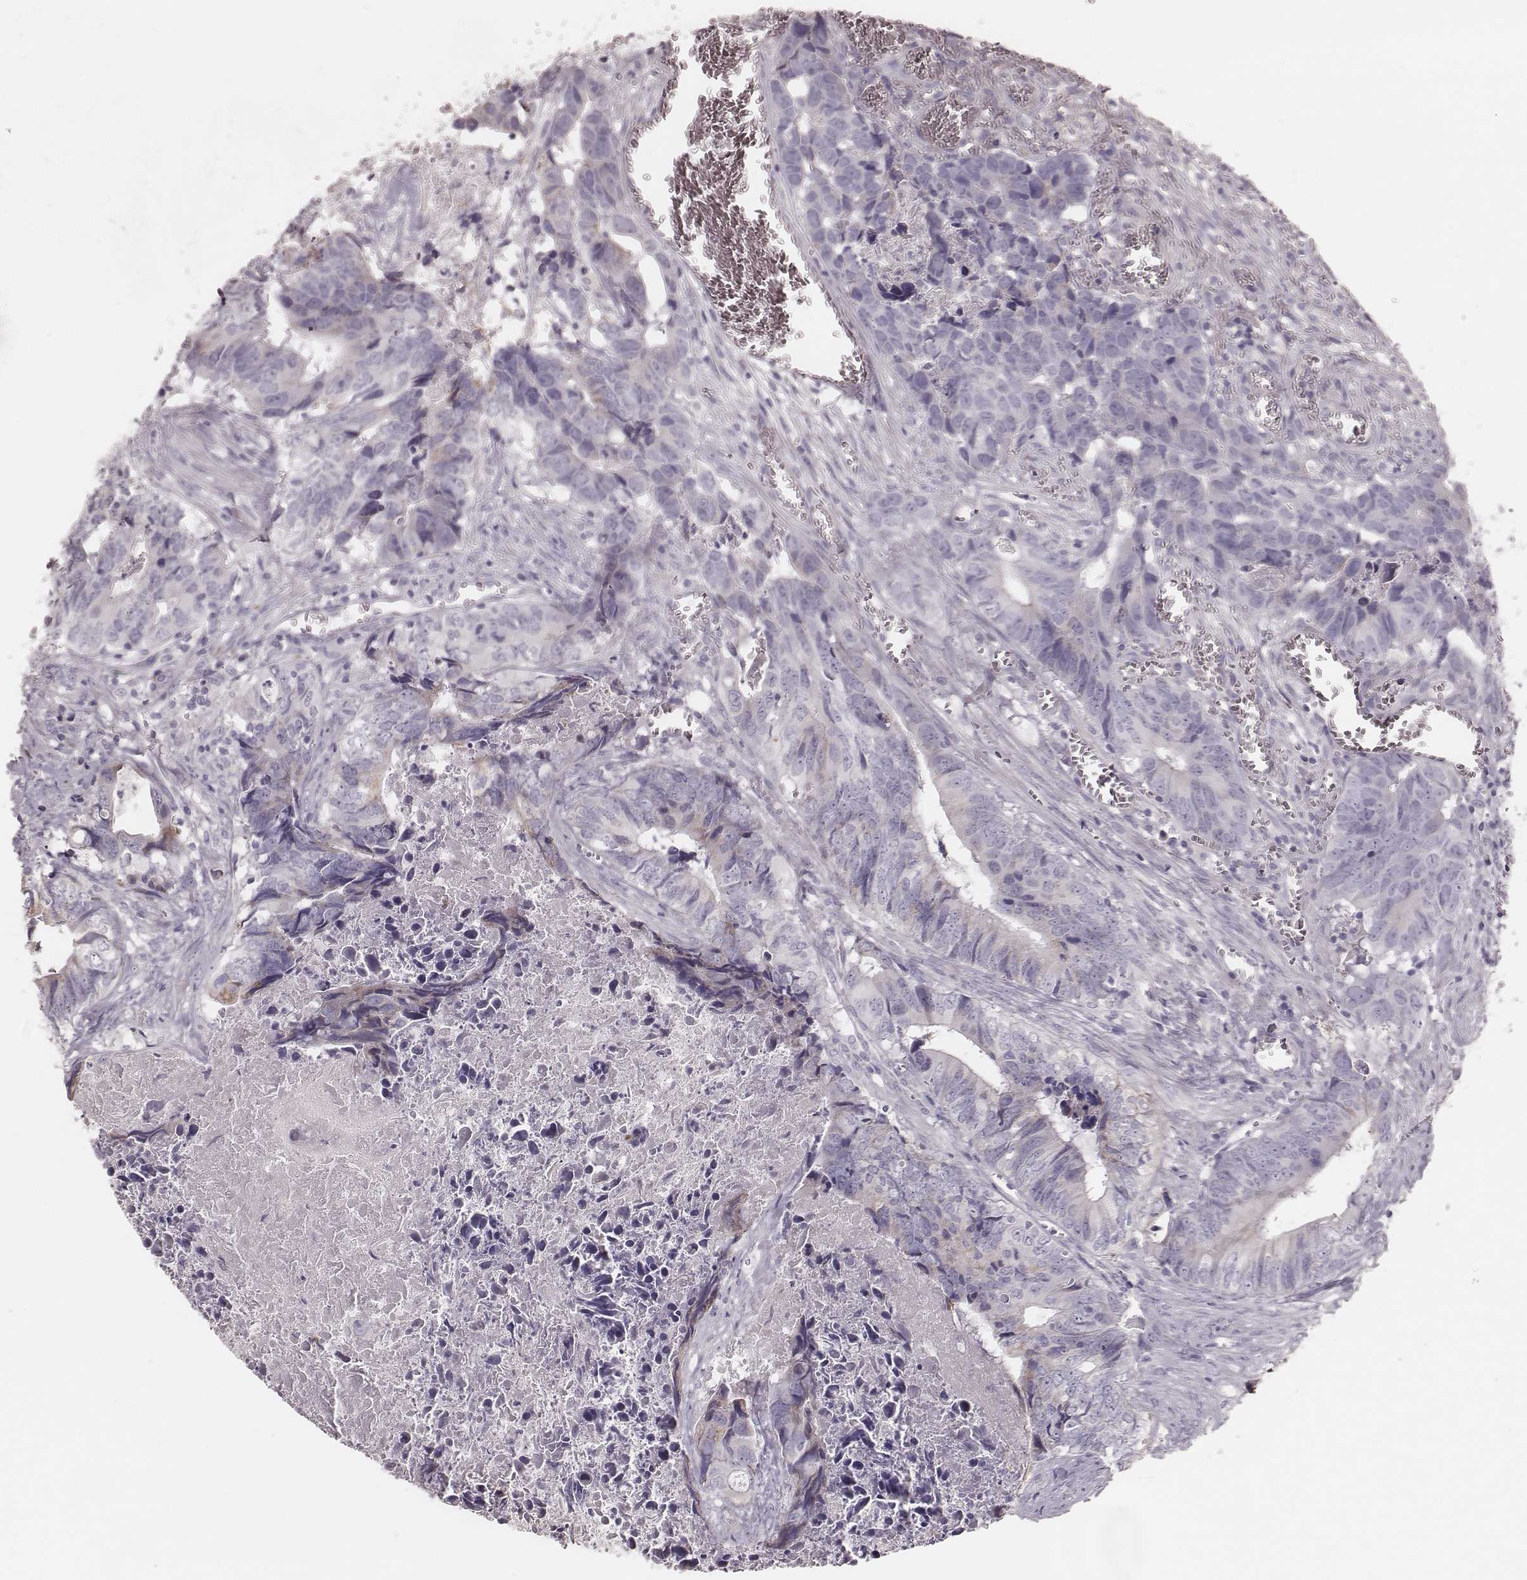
{"staining": {"intensity": "negative", "quantity": "none", "location": "none"}, "tissue": "colorectal cancer", "cell_type": "Tumor cells", "image_type": "cancer", "snomed": [{"axis": "morphology", "description": "Adenocarcinoma, NOS"}, {"axis": "topography", "description": "Colon"}], "caption": "This is an IHC photomicrograph of human colorectal cancer. There is no positivity in tumor cells.", "gene": "KIF5C", "patient": {"sex": "female", "age": 82}}